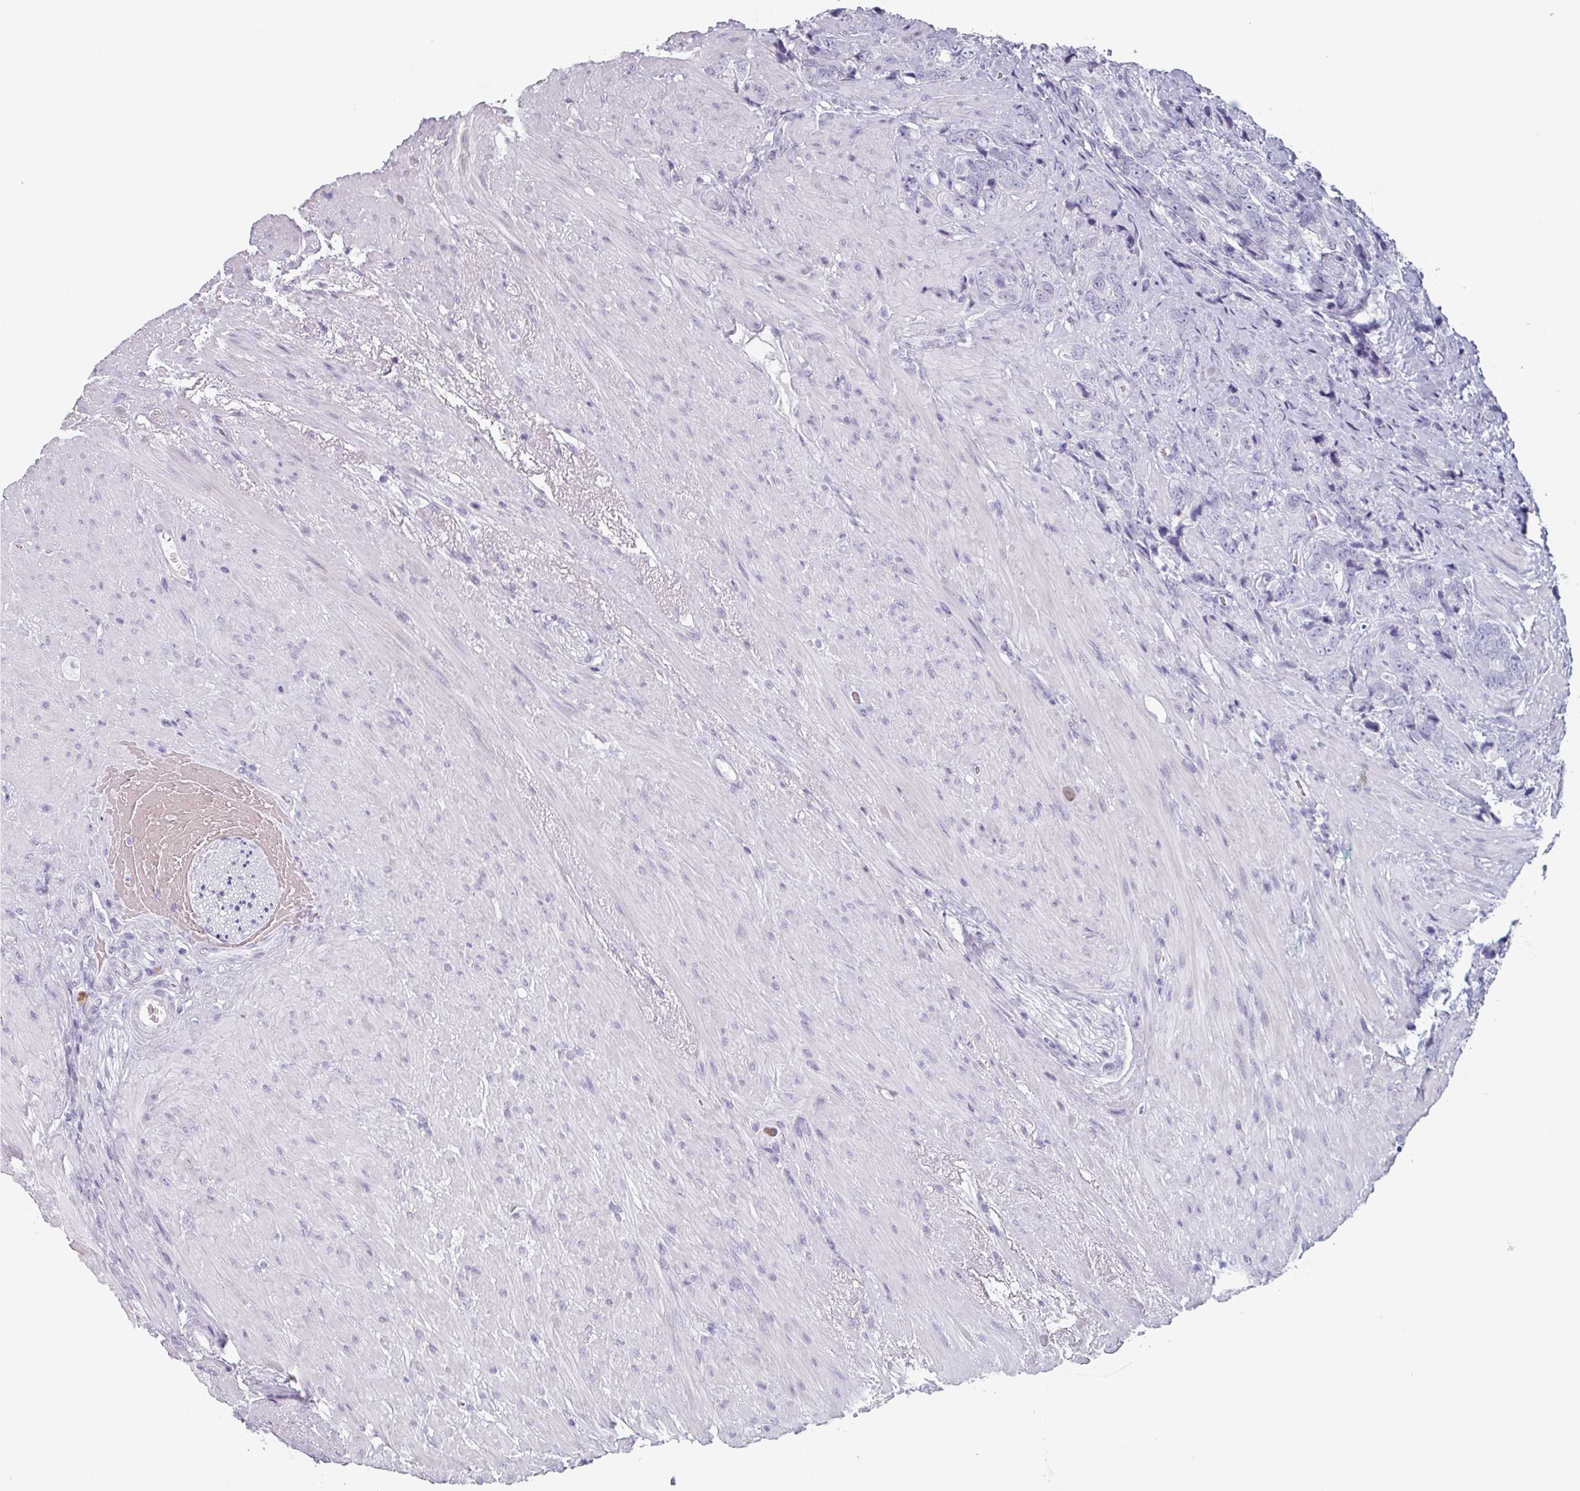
{"staining": {"intensity": "negative", "quantity": "none", "location": "none"}, "tissue": "prostate cancer", "cell_type": "Tumor cells", "image_type": "cancer", "snomed": [{"axis": "morphology", "description": "Adenocarcinoma, High grade"}, {"axis": "topography", "description": "Prostate"}], "caption": "Tumor cells show no significant staining in high-grade adenocarcinoma (prostate). (Brightfield microscopy of DAB (3,3'-diaminobenzidine) immunohistochemistry at high magnification).", "gene": "SLC35G2", "patient": {"sex": "male", "age": 74}}